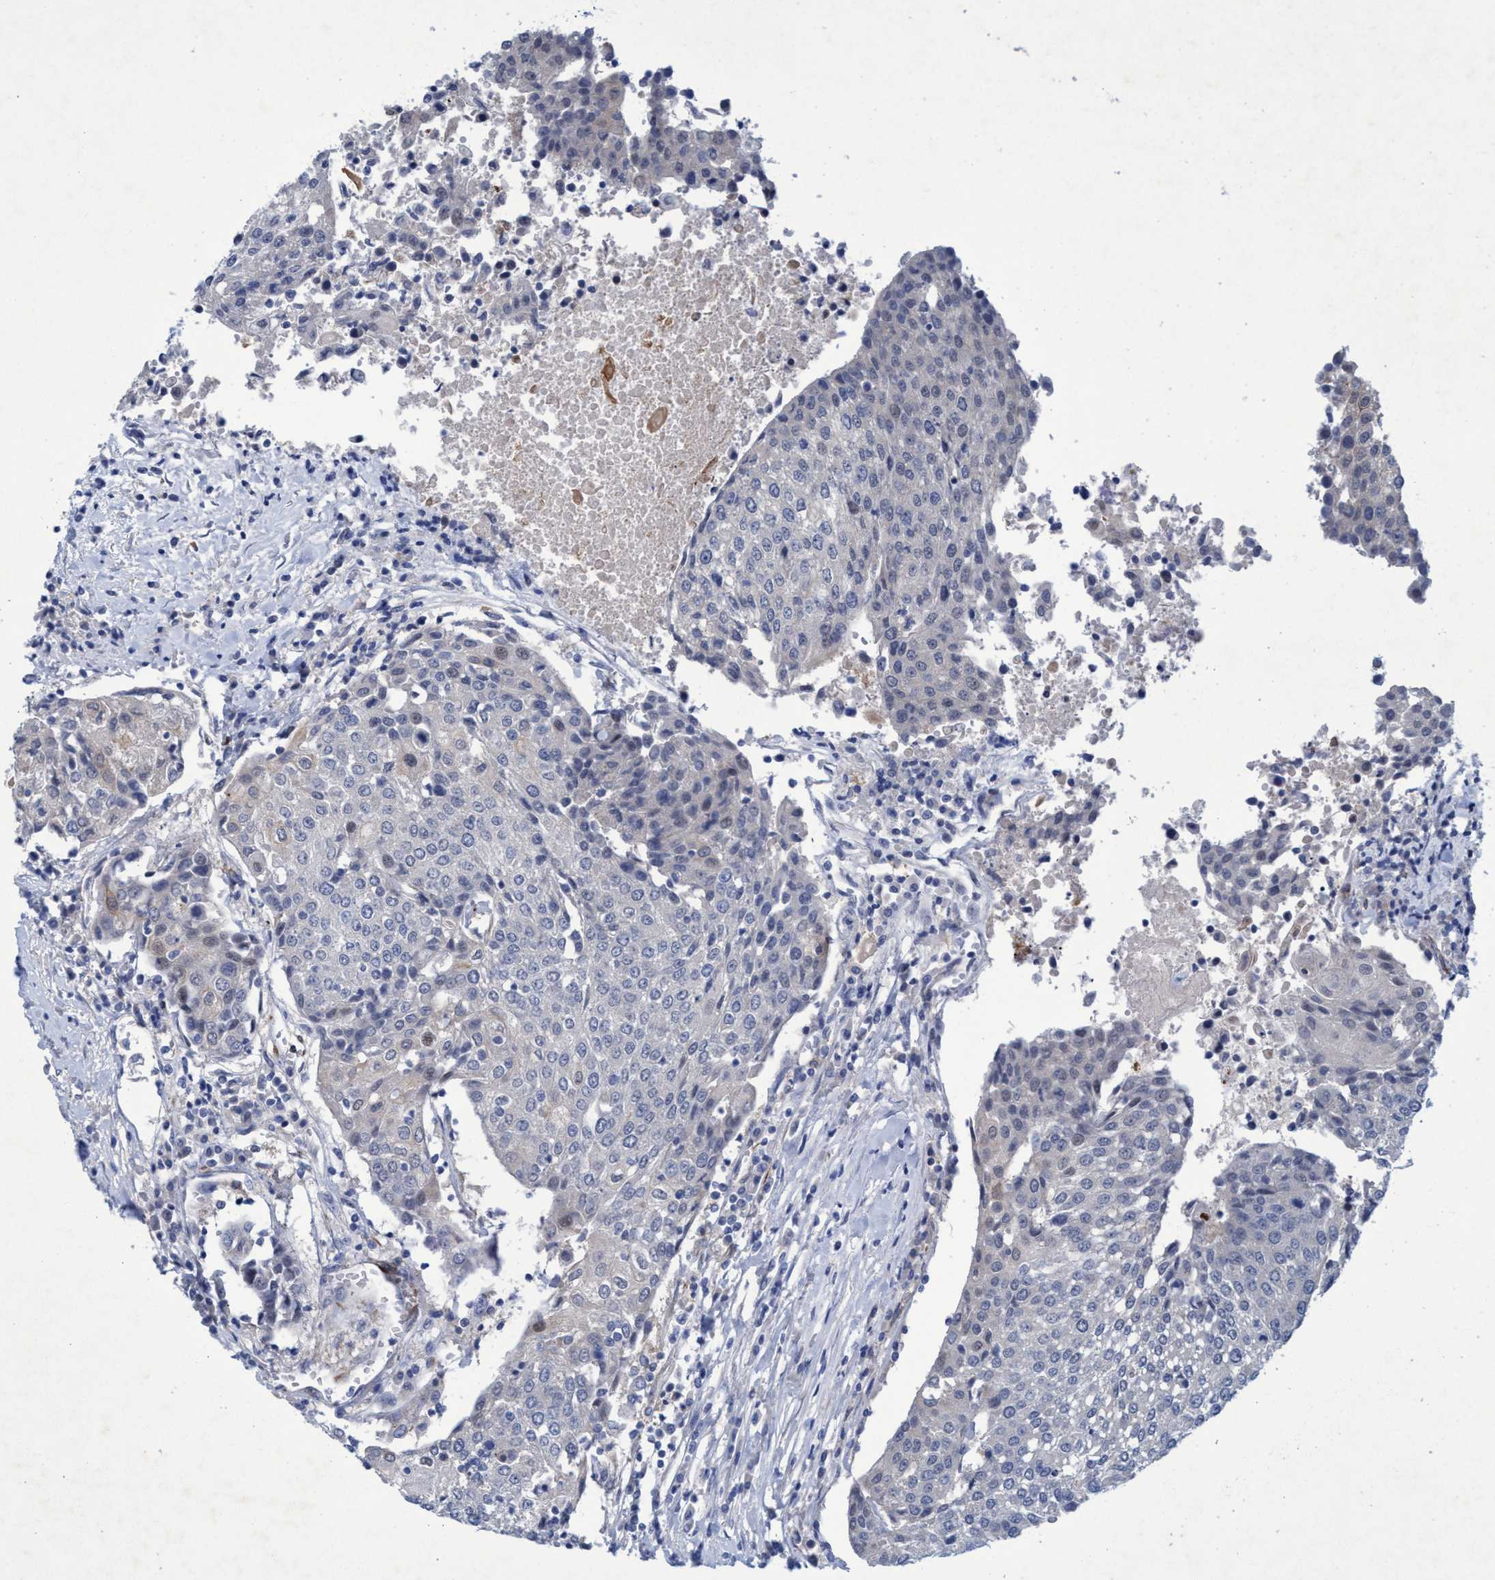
{"staining": {"intensity": "negative", "quantity": "none", "location": "none"}, "tissue": "urothelial cancer", "cell_type": "Tumor cells", "image_type": "cancer", "snomed": [{"axis": "morphology", "description": "Urothelial carcinoma, High grade"}, {"axis": "topography", "description": "Urinary bladder"}], "caption": "Immunohistochemistry (IHC) photomicrograph of human urothelial carcinoma (high-grade) stained for a protein (brown), which demonstrates no positivity in tumor cells.", "gene": "SLC43A2", "patient": {"sex": "female", "age": 85}}